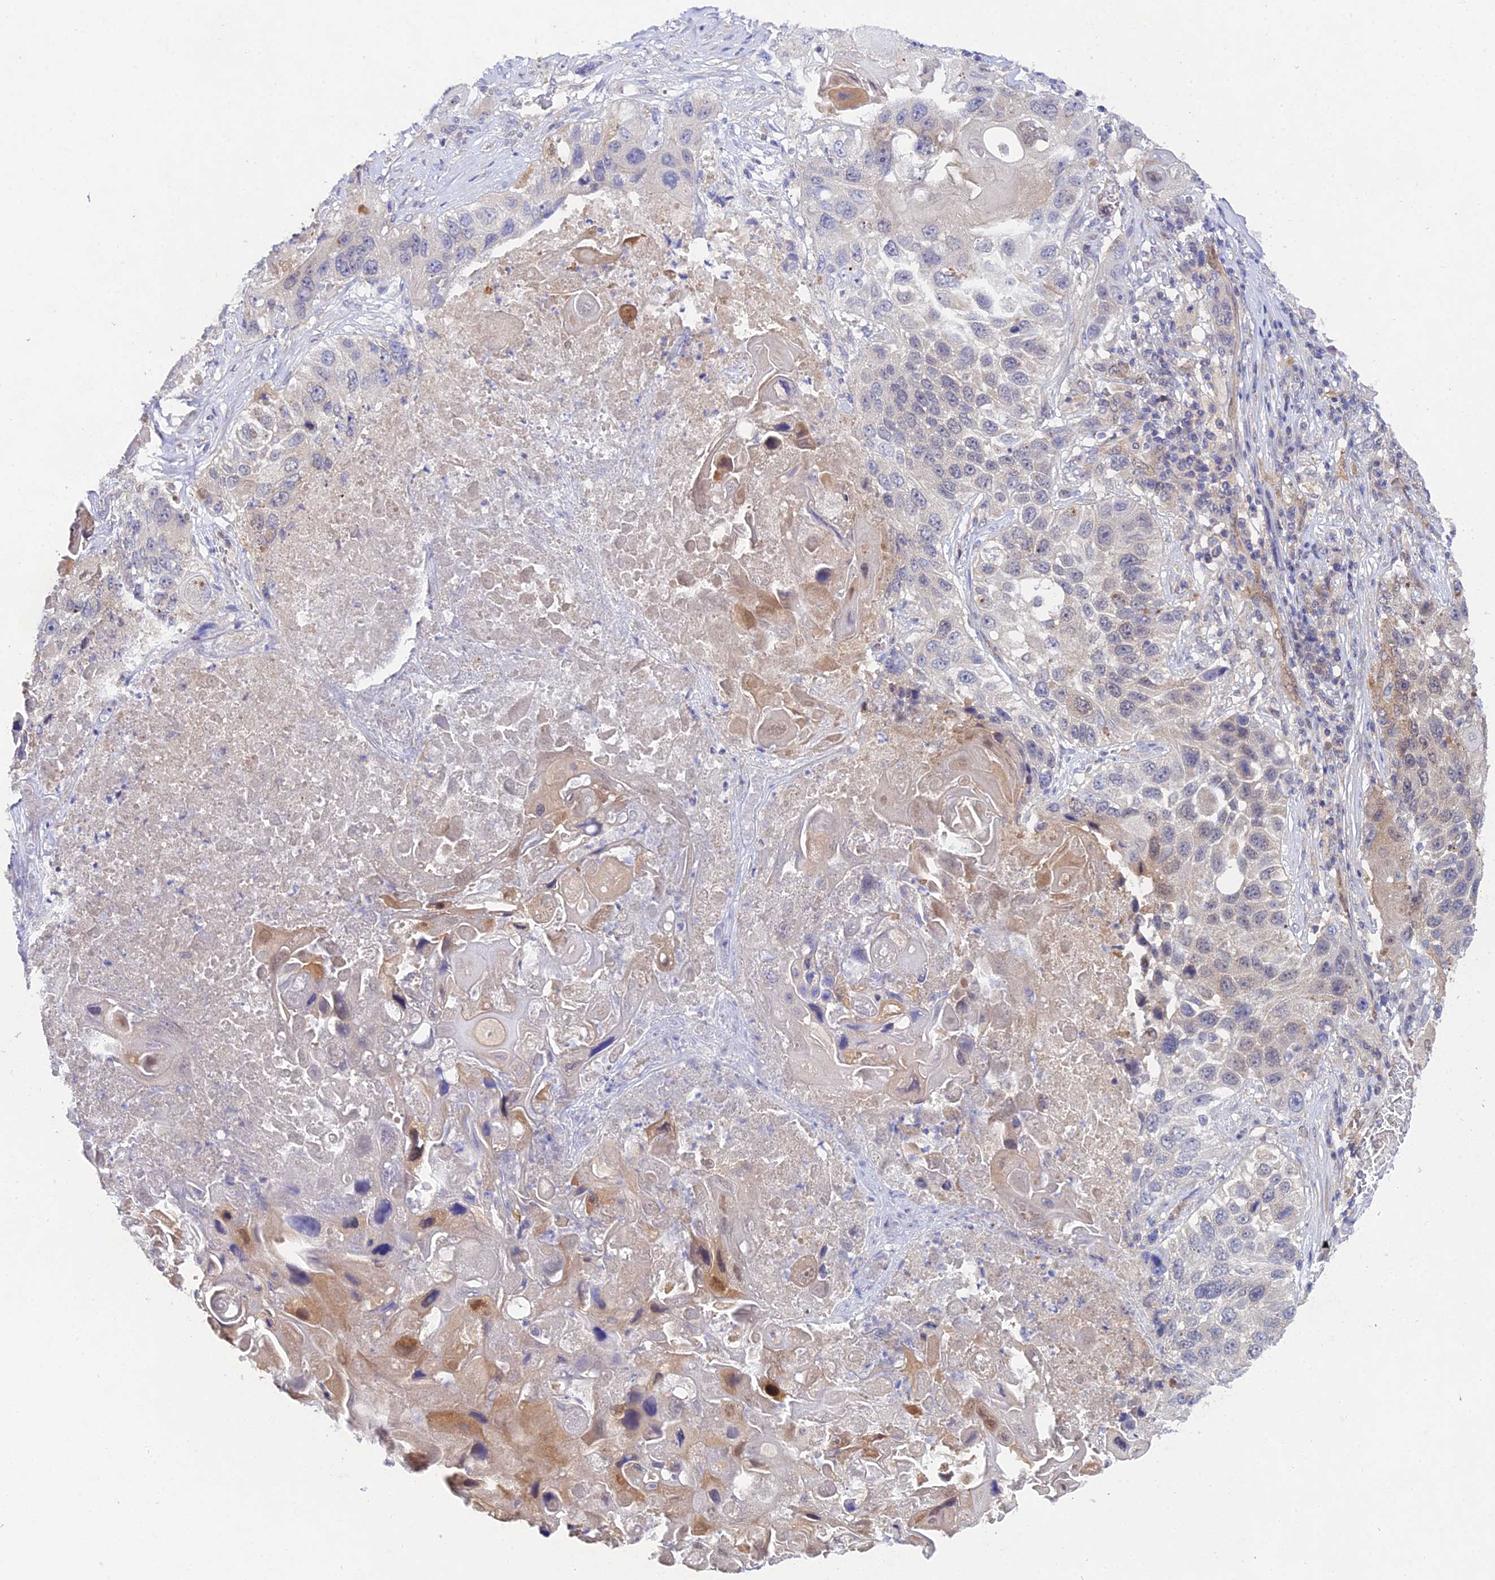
{"staining": {"intensity": "negative", "quantity": "none", "location": "none"}, "tissue": "lung cancer", "cell_type": "Tumor cells", "image_type": "cancer", "snomed": [{"axis": "morphology", "description": "Squamous cell carcinoma, NOS"}, {"axis": "topography", "description": "Lung"}], "caption": "Protein analysis of lung squamous cell carcinoma shows no significant expression in tumor cells.", "gene": "PPP2R2C", "patient": {"sex": "male", "age": 61}}